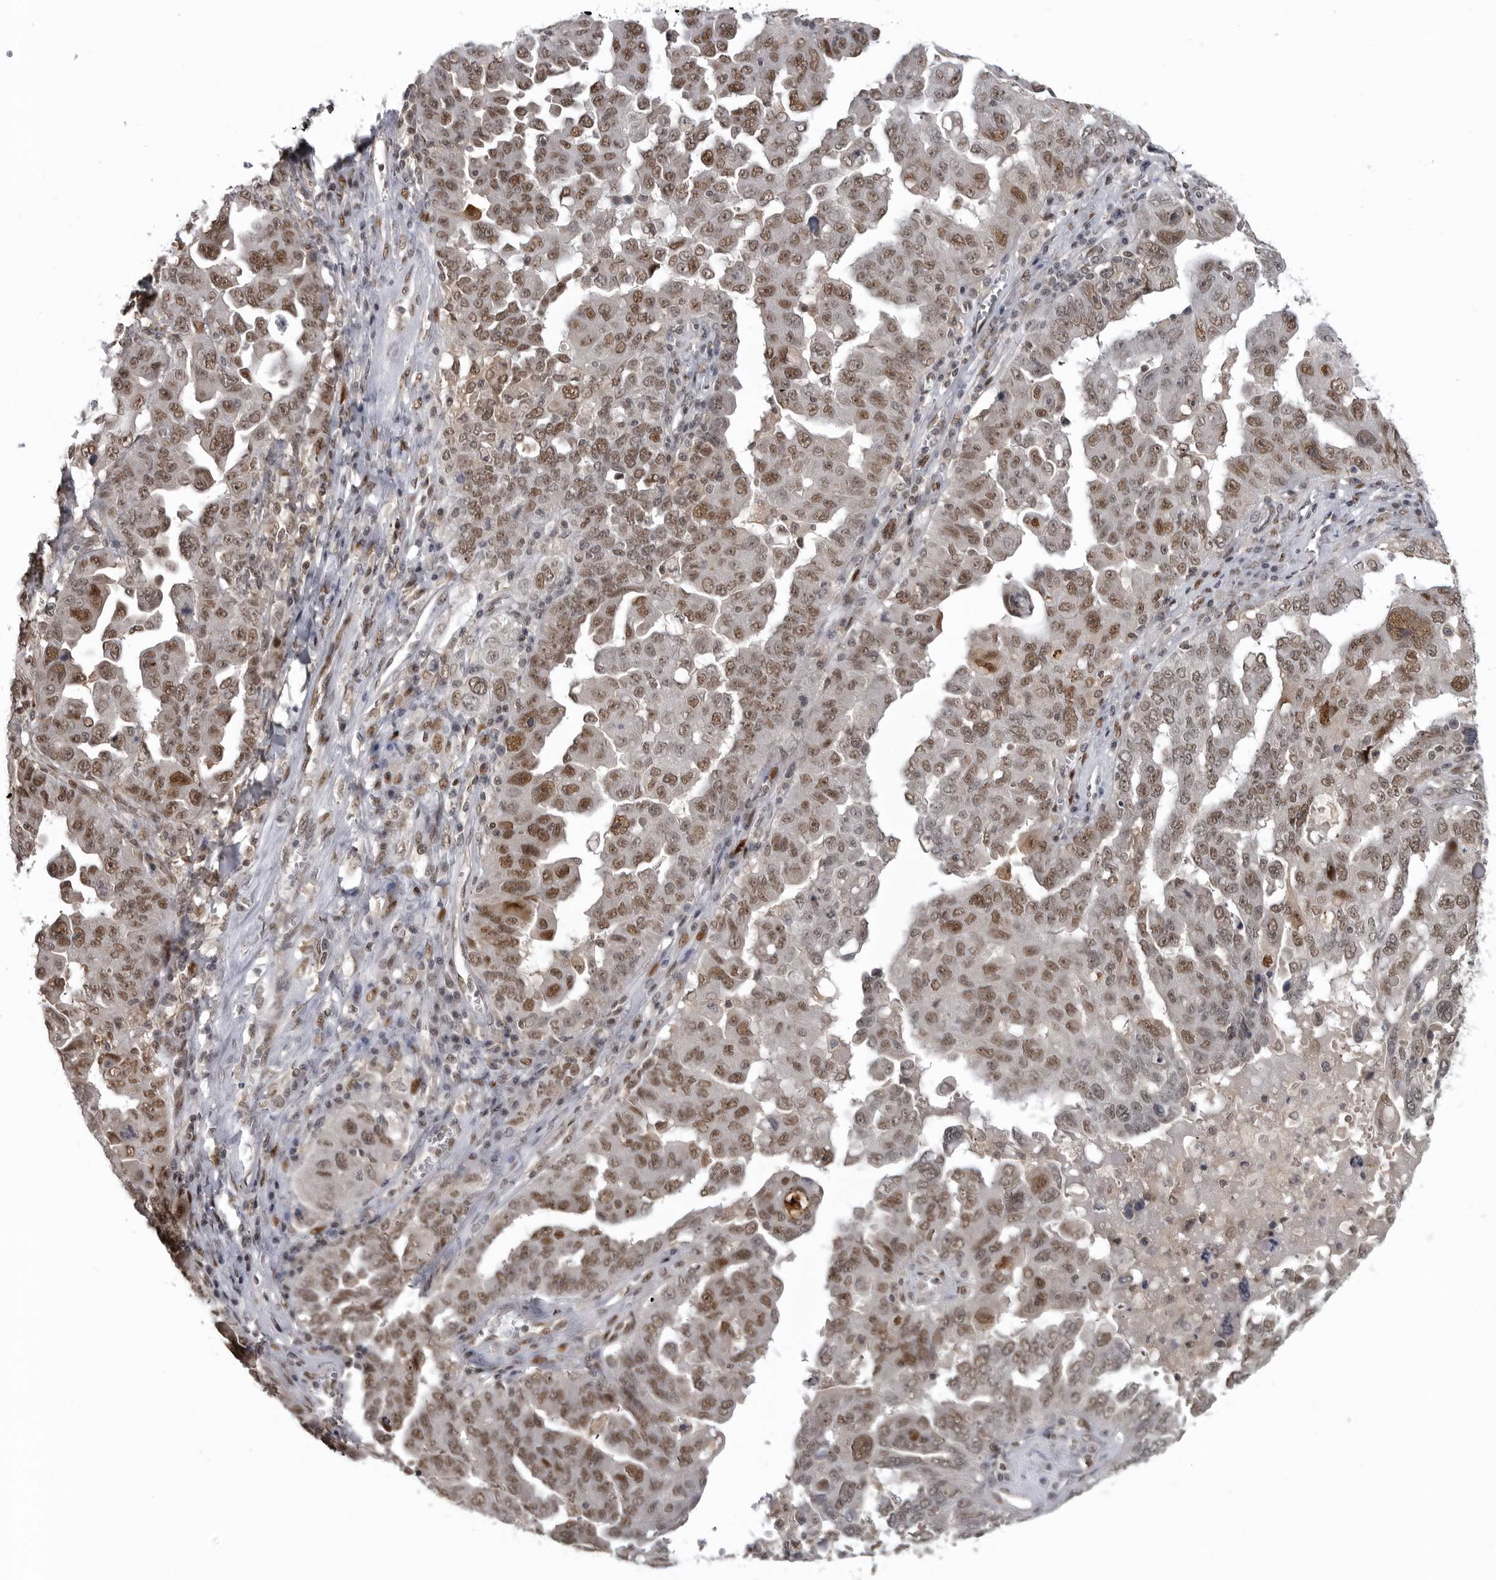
{"staining": {"intensity": "moderate", "quantity": ">75%", "location": "nuclear"}, "tissue": "ovarian cancer", "cell_type": "Tumor cells", "image_type": "cancer", "snomed": [{"axis": "morphology", "description": "Carcinoma, endometroid"}, {"axis": "topography", "description": "Ovary"}], "caption": "A high-resolution image shows IHC staining of ovarian cancer (endometroid carcinoma), which displays moderate nuclear staining in about >75% of tumor cells.", "gene": "C8orf58", "patient": {"sex": "female", "age": 62}}